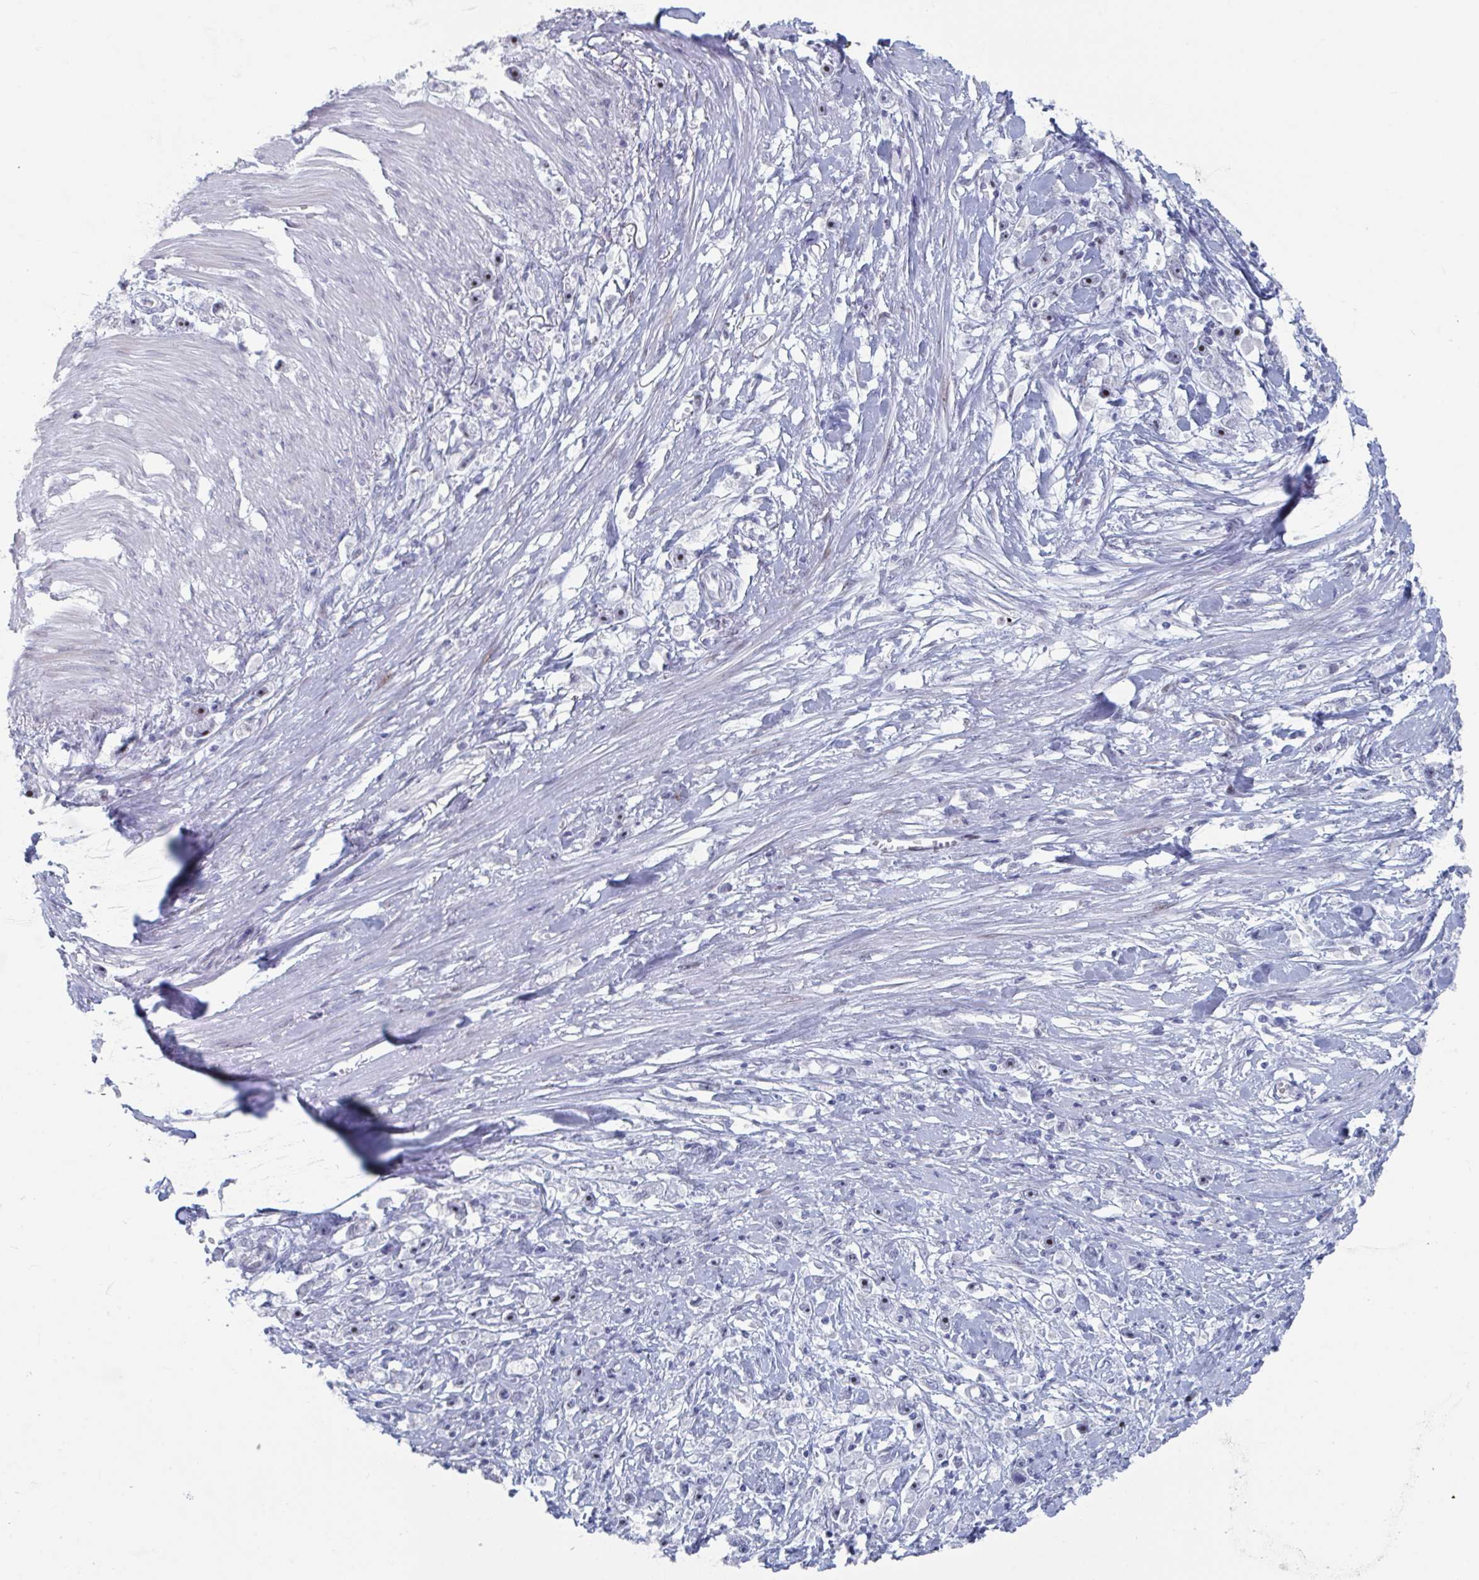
{"staining": {"intensity": "moderate", "quantity": "25%-75%", "location": "nuclear"}, "tissue": "stomach cancer", "cell_type": "Tumor cells", "image_type": "cancer", "snomed": [{"axis": "morphology", "description": "Adenocarcinoma, NOS"}, {"axis": "topography", "description": "Stomach"}], "caption": "A medium amount of moderate nuclear positivity is appreciated in about 25%-75% of tumor cells in stomach cancer (adenocarcinoma) tissue.", "gene": "NR1H2", "patient": {"sex": "female", "age": 59}}